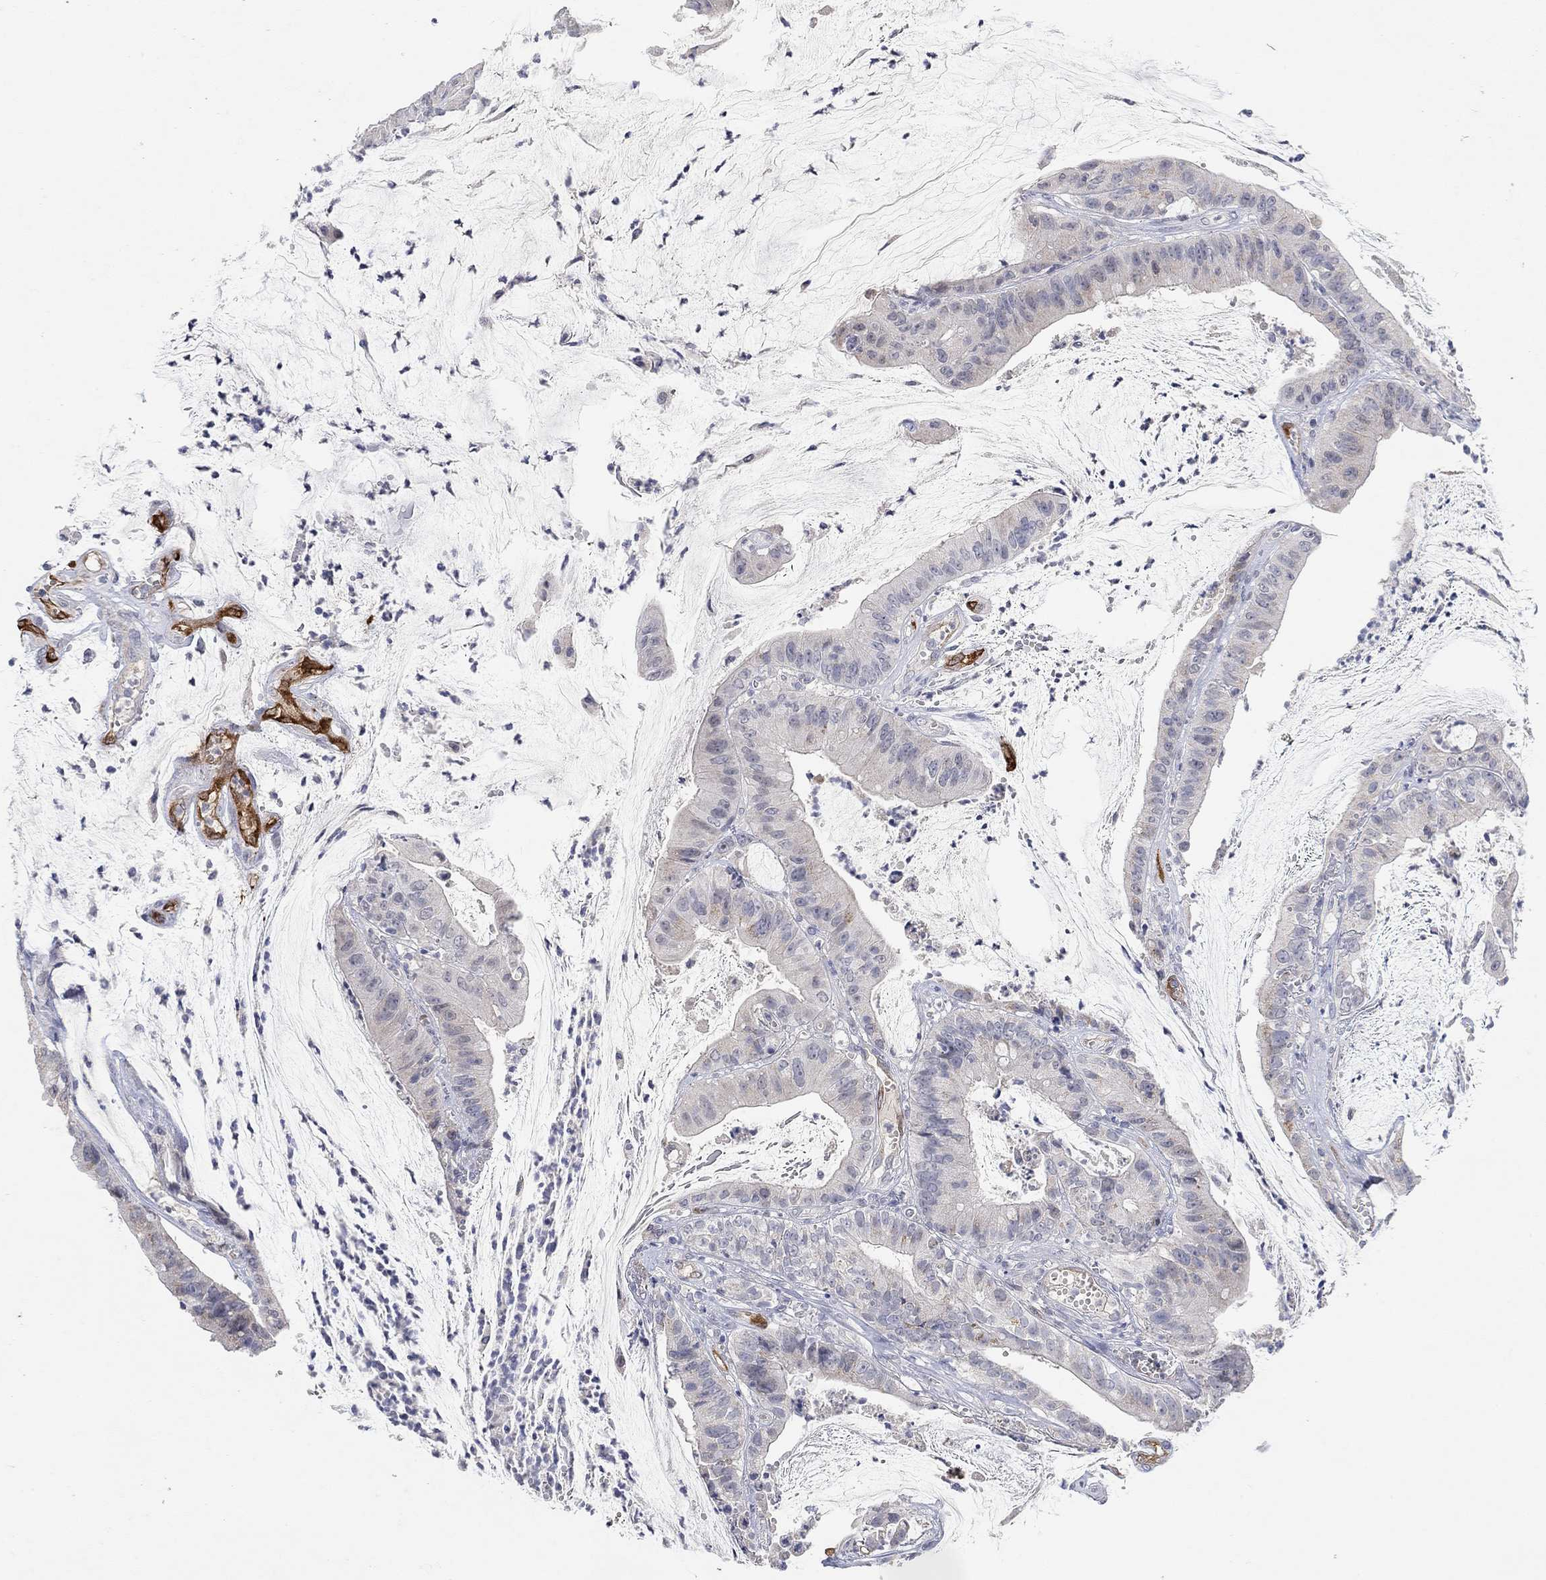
{"staining": {"intensity": "negative", "quantity": "none", "location": "none"}, "tissue": "colorectal cancer", "cell_type": "Tumor cells", "image_type": "cancer", "snomed": [{"axis": "morphology", "description": "Adenocarcinoma, NOS"}, {"axis": "topography", "description": "Colon"}], "caption": "The image displays no significant expression in tumor cells of colorectal cancer.", "gene": "VAT1L", "patient": {"sex": "female", "age": 69}}